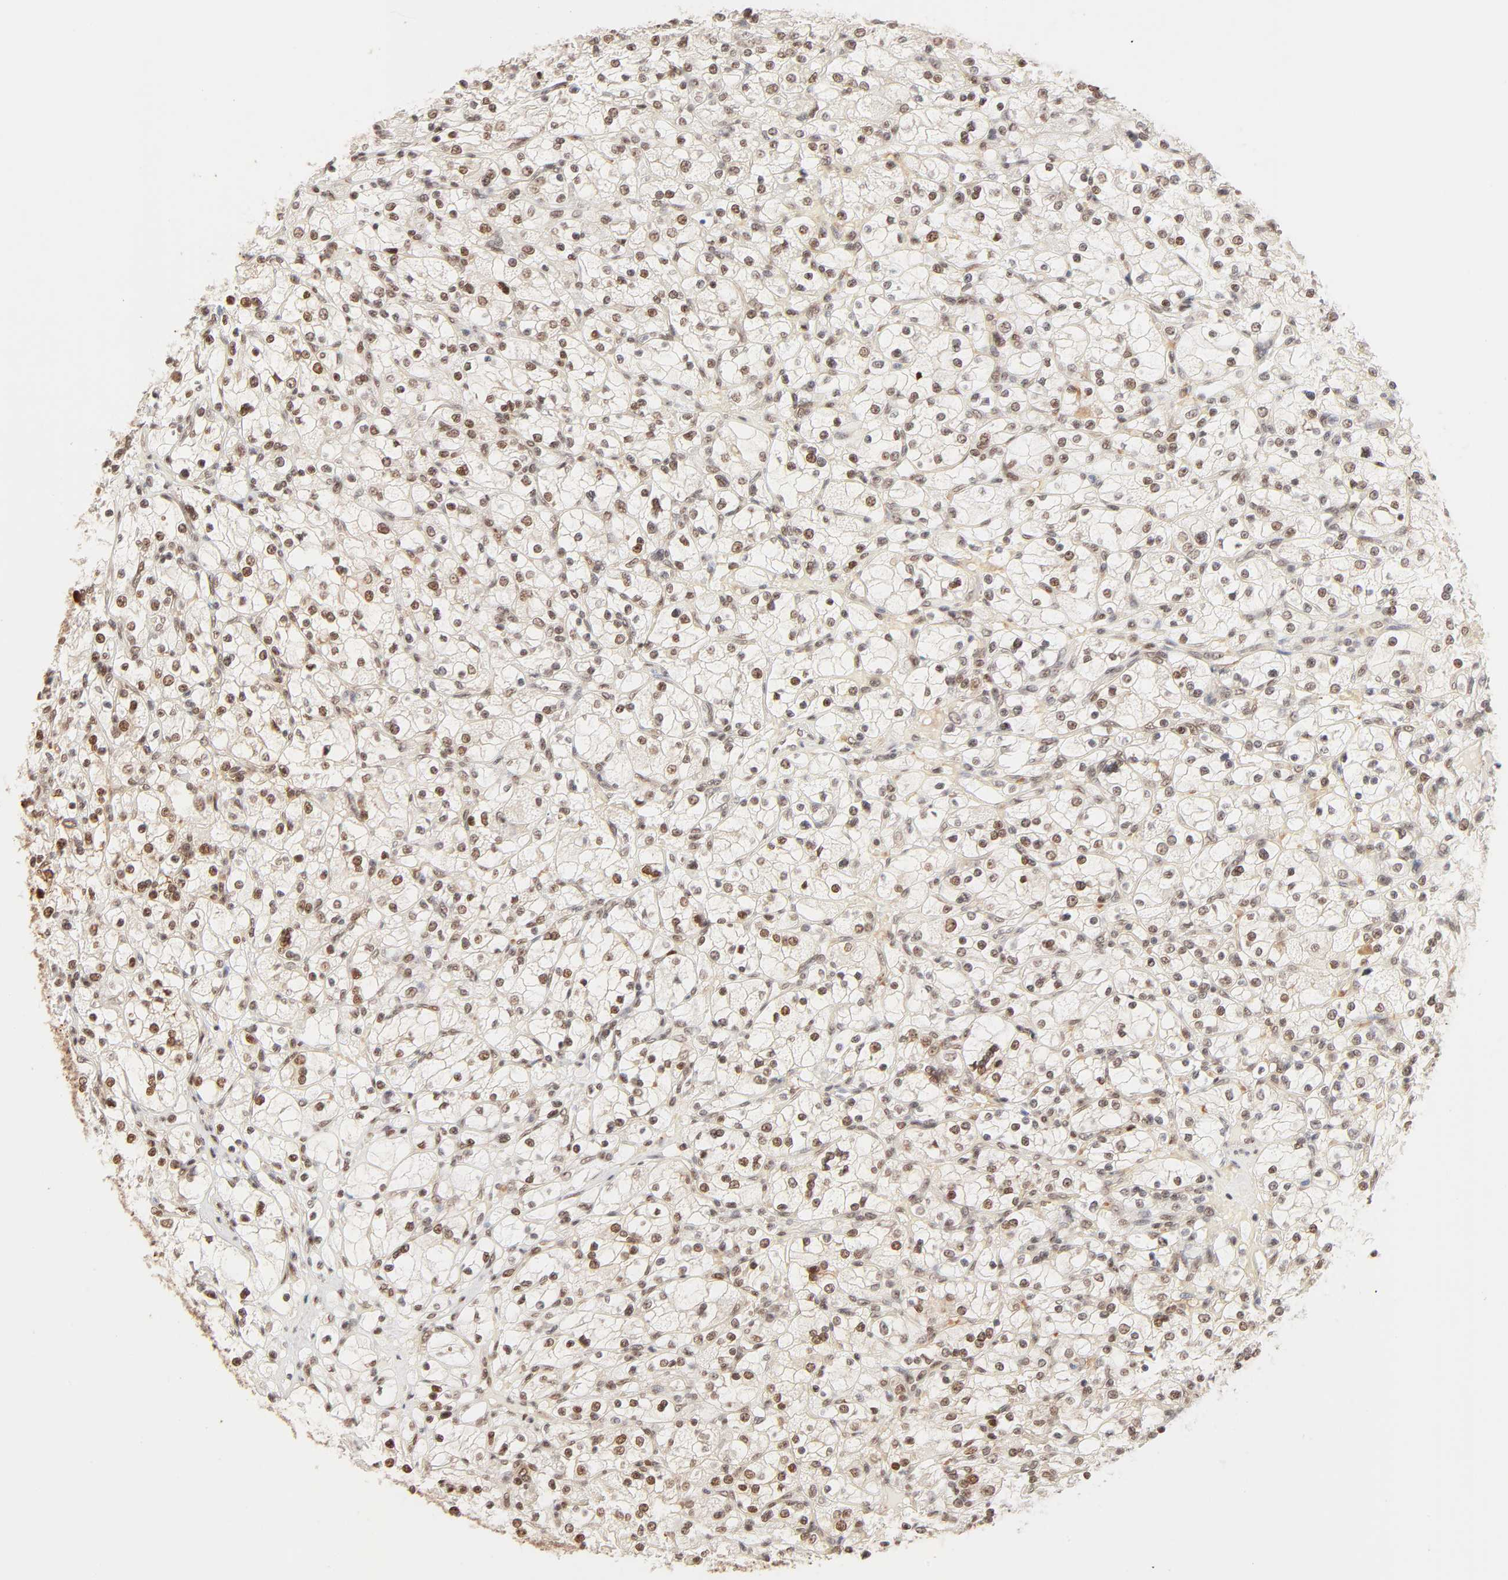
{"staining": {"intensity": "moderate", "quantity": "25%-75%", "location": "nuclear"}, "tissue": "renal cancer", "cell_type": "Tumor cells", "image_type": "cancer", "snomed": [{"axis": "morphology", "description": "Adenocarcinoma, NOS"}, {"axis": "topography", "description": "Kidney"}], "caption": "Adenocarcinoma (renal) stained with DAB immunohistochemistry demonstrates medium levels of moderate nuclear positivity in about 25%-75% of tumor cells.", "gene": "FAM50A", "patient": {"sex": "female", "age": 83}}